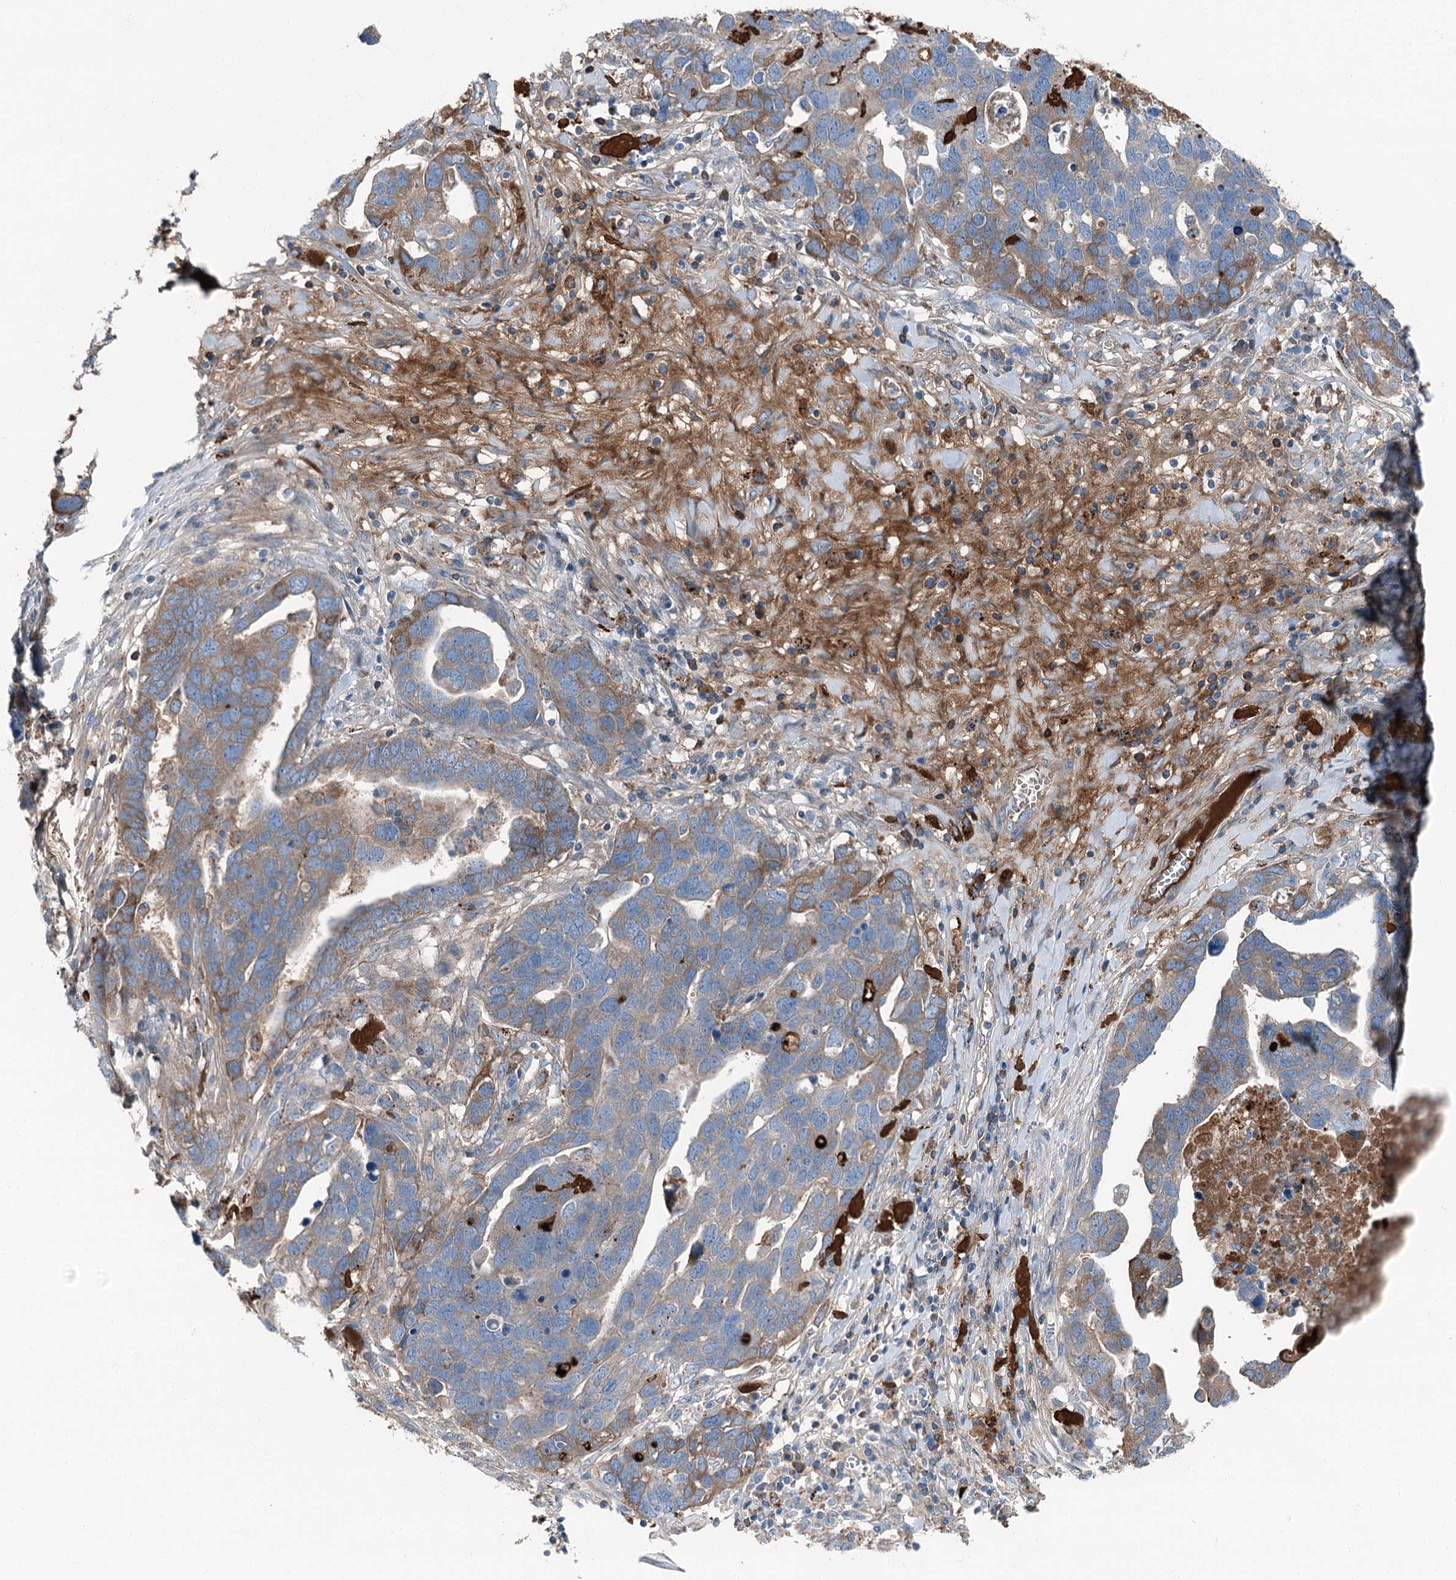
{"staining": {"intensity": "moderate", "quantity": "25%-75%", "location": "cytoplasmic/membranous"}, "tissue": "ovarian cancer", "cell_type": "Tumor cells", "image_type": "cancer", "snomed": [{"axis": "morphology", "description": "Cystadenocarcinoma, serous, NOS"}, {"axis": "topography", "description": "Ovary"}], "caption": "A high-resolution image shows IHC staining of ovarian cancer, which shows moderate cytoplasmic/membranous staining in about 25%-75% of tumor cells.", "gene": "AXL", "patient": {"sex": "female", "age": 54}}